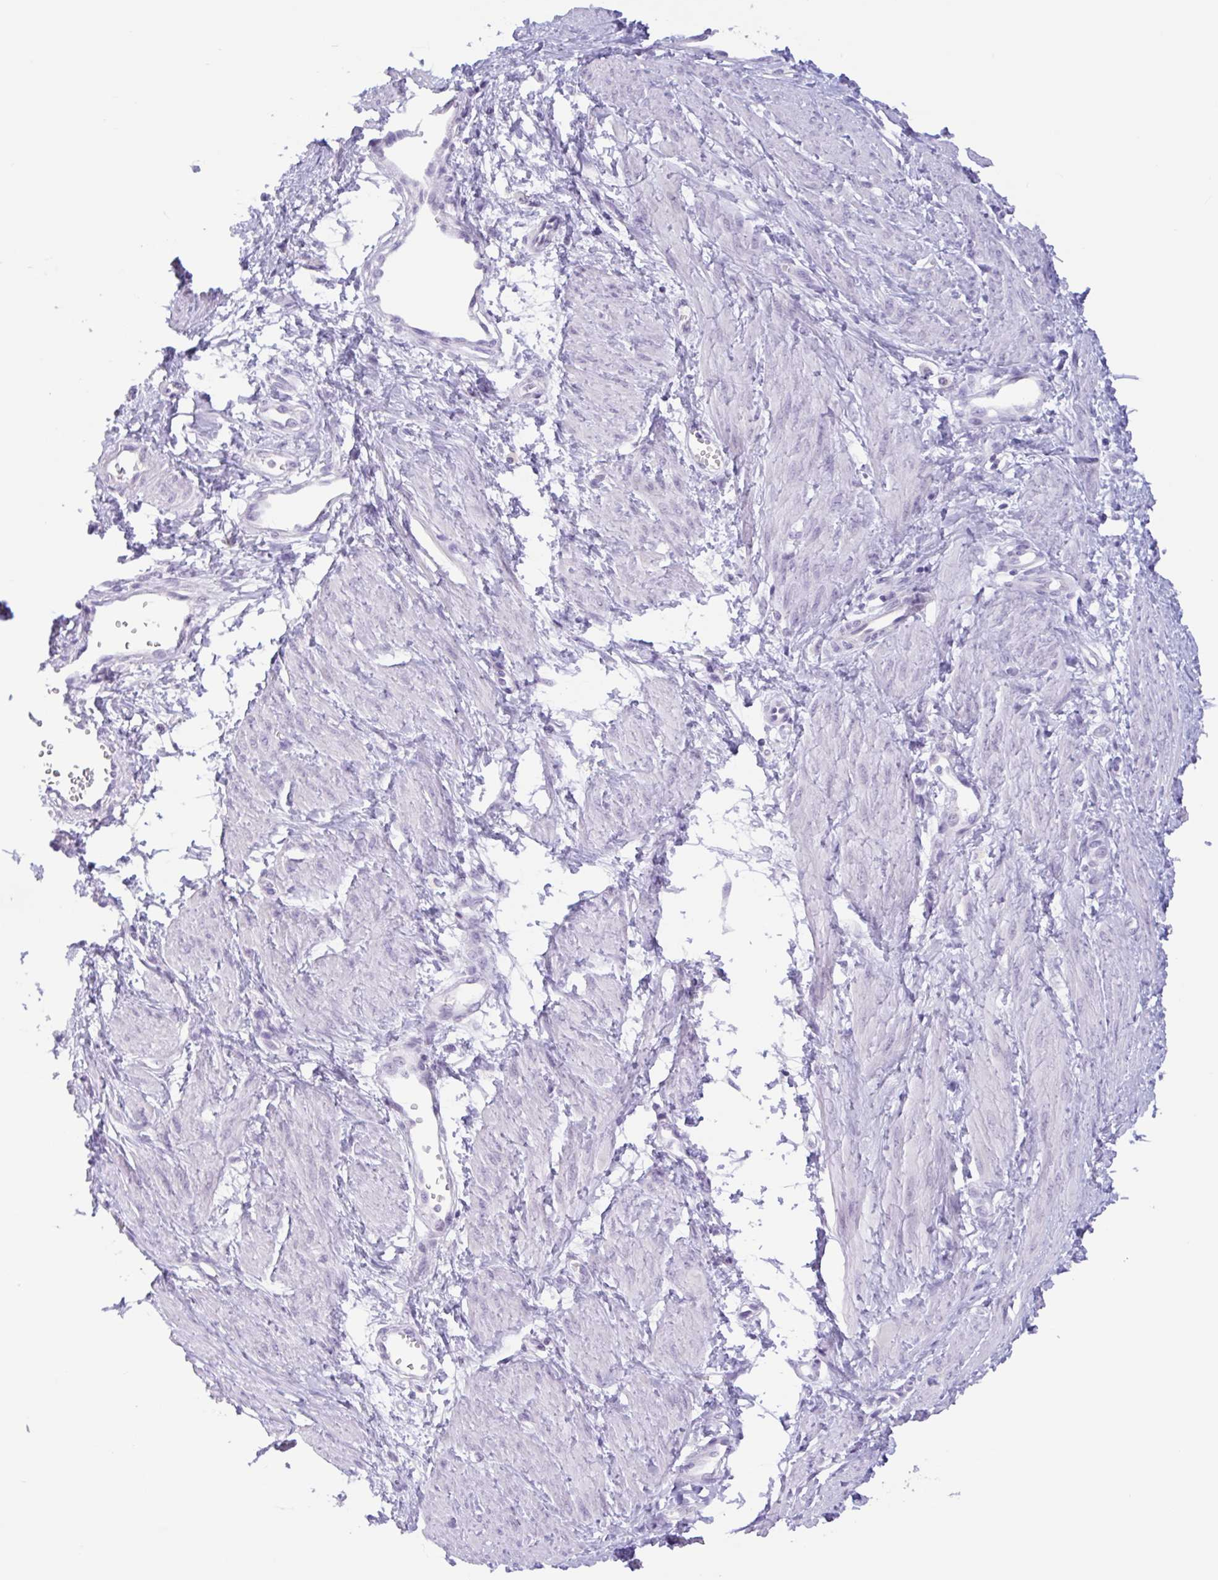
{"staining": {"intensity": "negative", "quantity": "none", "location": "none"}, "tissue": "smooth muscle", "cell_type": "Smooth muscle cells", "image_type": "normal", "snomed": [{"axis": "morphology", "description": "Normal tissue, NOS"}, {"axis": "topography", "description": "Smooth muscle"}, {"axis": "topography", "description": "Uterus"}], "caption": "Immunohistochemistry (IHC) histopathology image of unremarkable smooth muscle stained for a protein (brown), which displays no expression in smooth muscle cells.", "gene": "CTSE", "patient": {"sex": "female", "age": 39}}